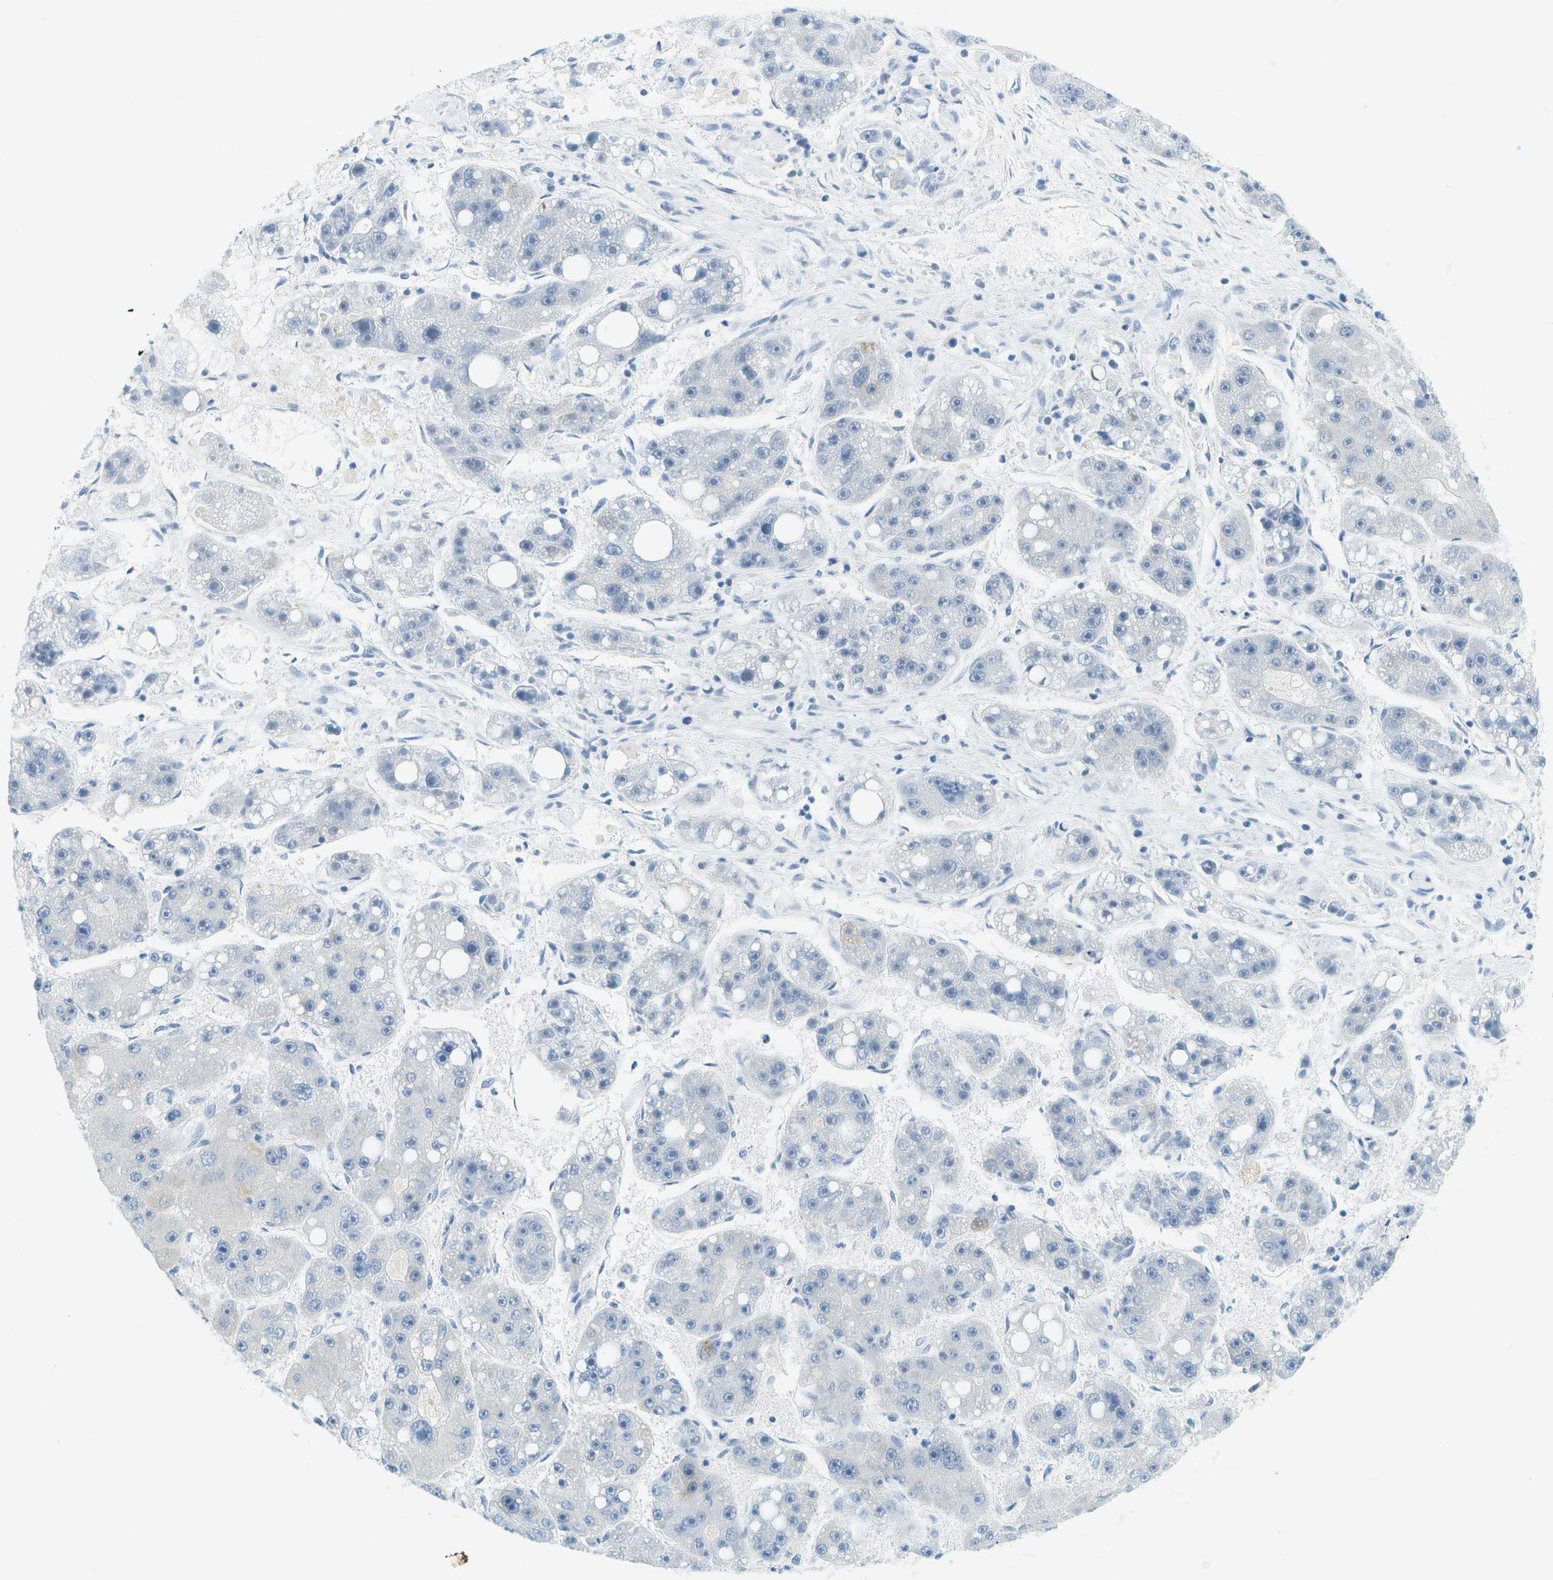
{"staining": {"intensity": "negative", "quantity": "none", "location": "none"}, "tissue": "liver cancer", "cell_type": "Tumor cells", "image_type": "cancer", "snomed": [{"axis": "morphology", "description": "Carcinoma, Hepatocellular, NOS"}, {"axis": "topography", "description": "Liver"}], "caption": "Protein analysis of liver hepatocellular carcinoma shows no significant expression in tumor cells.", "gene": "SMYD5", "patient": {"sex": "female", "age": 61}}